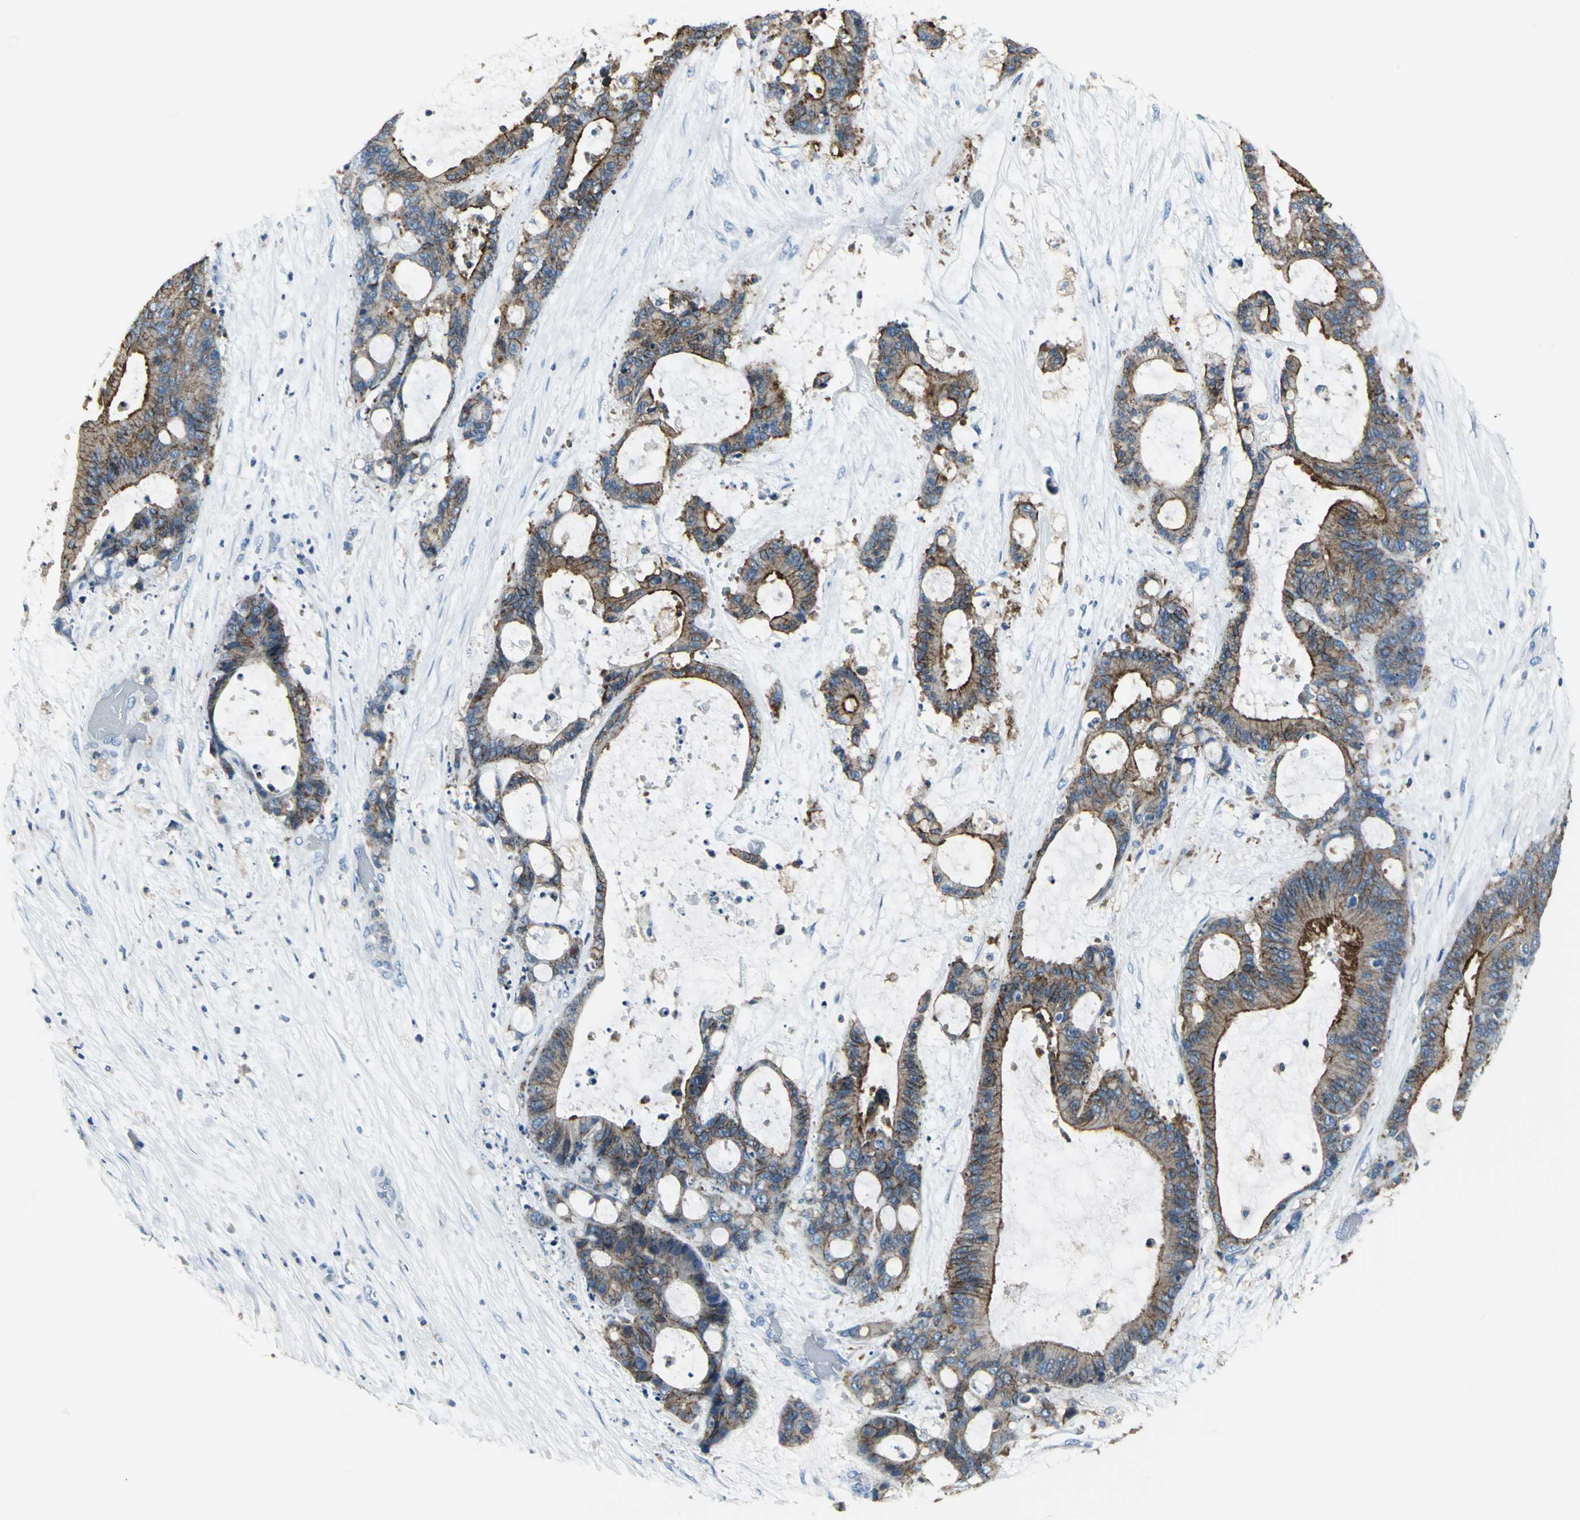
{"staining": {"intensity": "moderate", "quantity": ">75%", "location": "cytoplasmic/membranous"}, "tissue": "liver cancer", "cell_type": "Tumor cells", "image_type": "cancer", "snomed": [{"axis": "morphology", "description": "Cholangiocarcinoma"}, {"axis": "topography", "description": "Liver"}], "caption": "A medium amount of moderate cytoplasmic/membranous expression is present in about >75% of tumor cells in cholangiocarcinoma (liver) tissue.", "gene": "IQGAP2", "patient": {"sex": "female", "age": 73}}